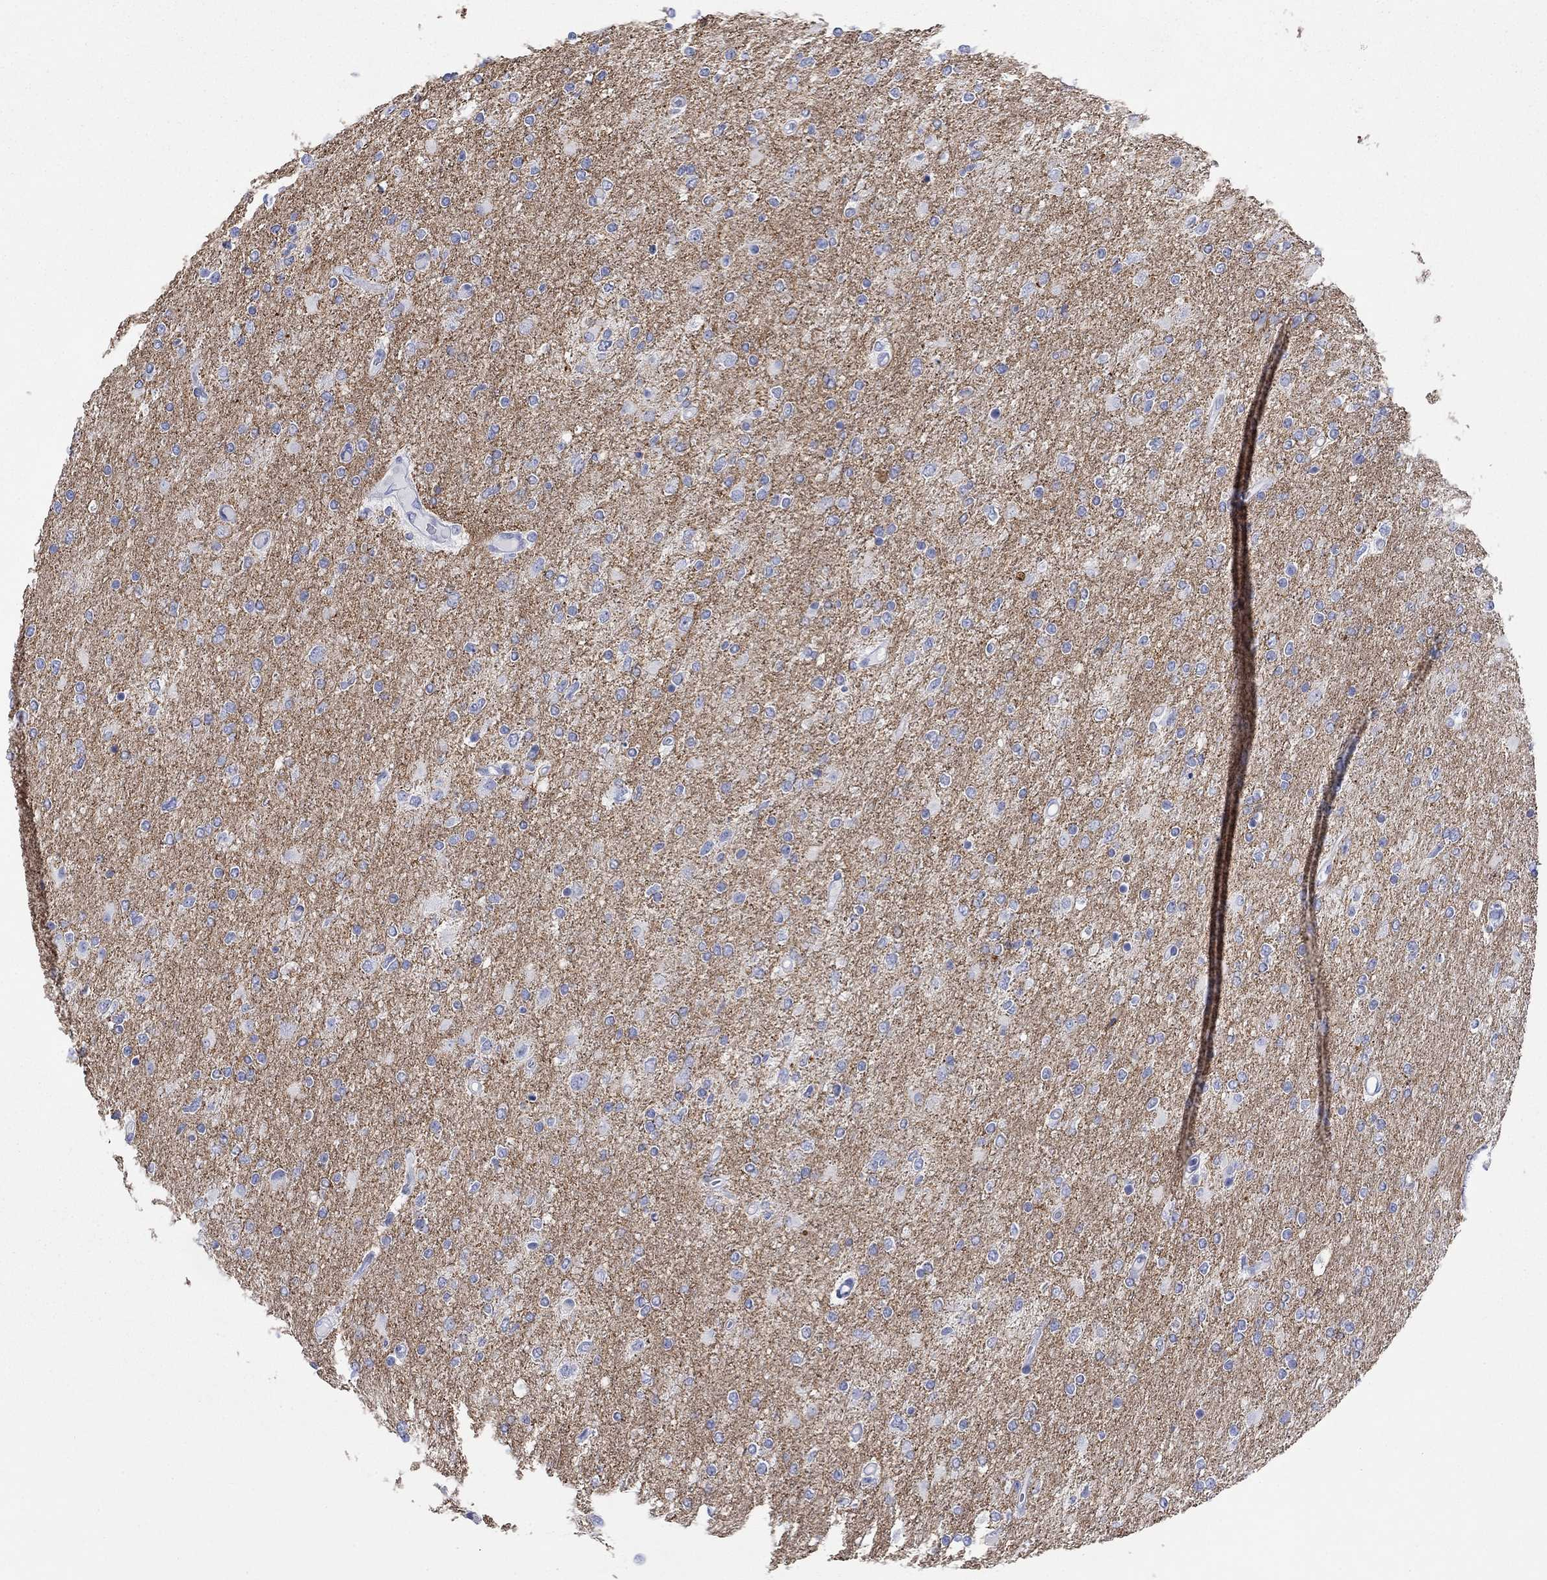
{"staining": {"intensity": "negative", "quantity": "none", "location": "none"}, "tissue": "glioma", "cell_type": "Tumor cells", "image_type": "cancer", "snomed": [{"axis": "morphology", "description": "Glioma, malignant, High grade"}, {"axis": "topography", "description": "Cerebral cortex"}], "caption": "A histopathology image of human glioma is negative for staining in tumor cells.", "gene": "ATP1B1", "patient": {"sex": "male", "age": 70}}